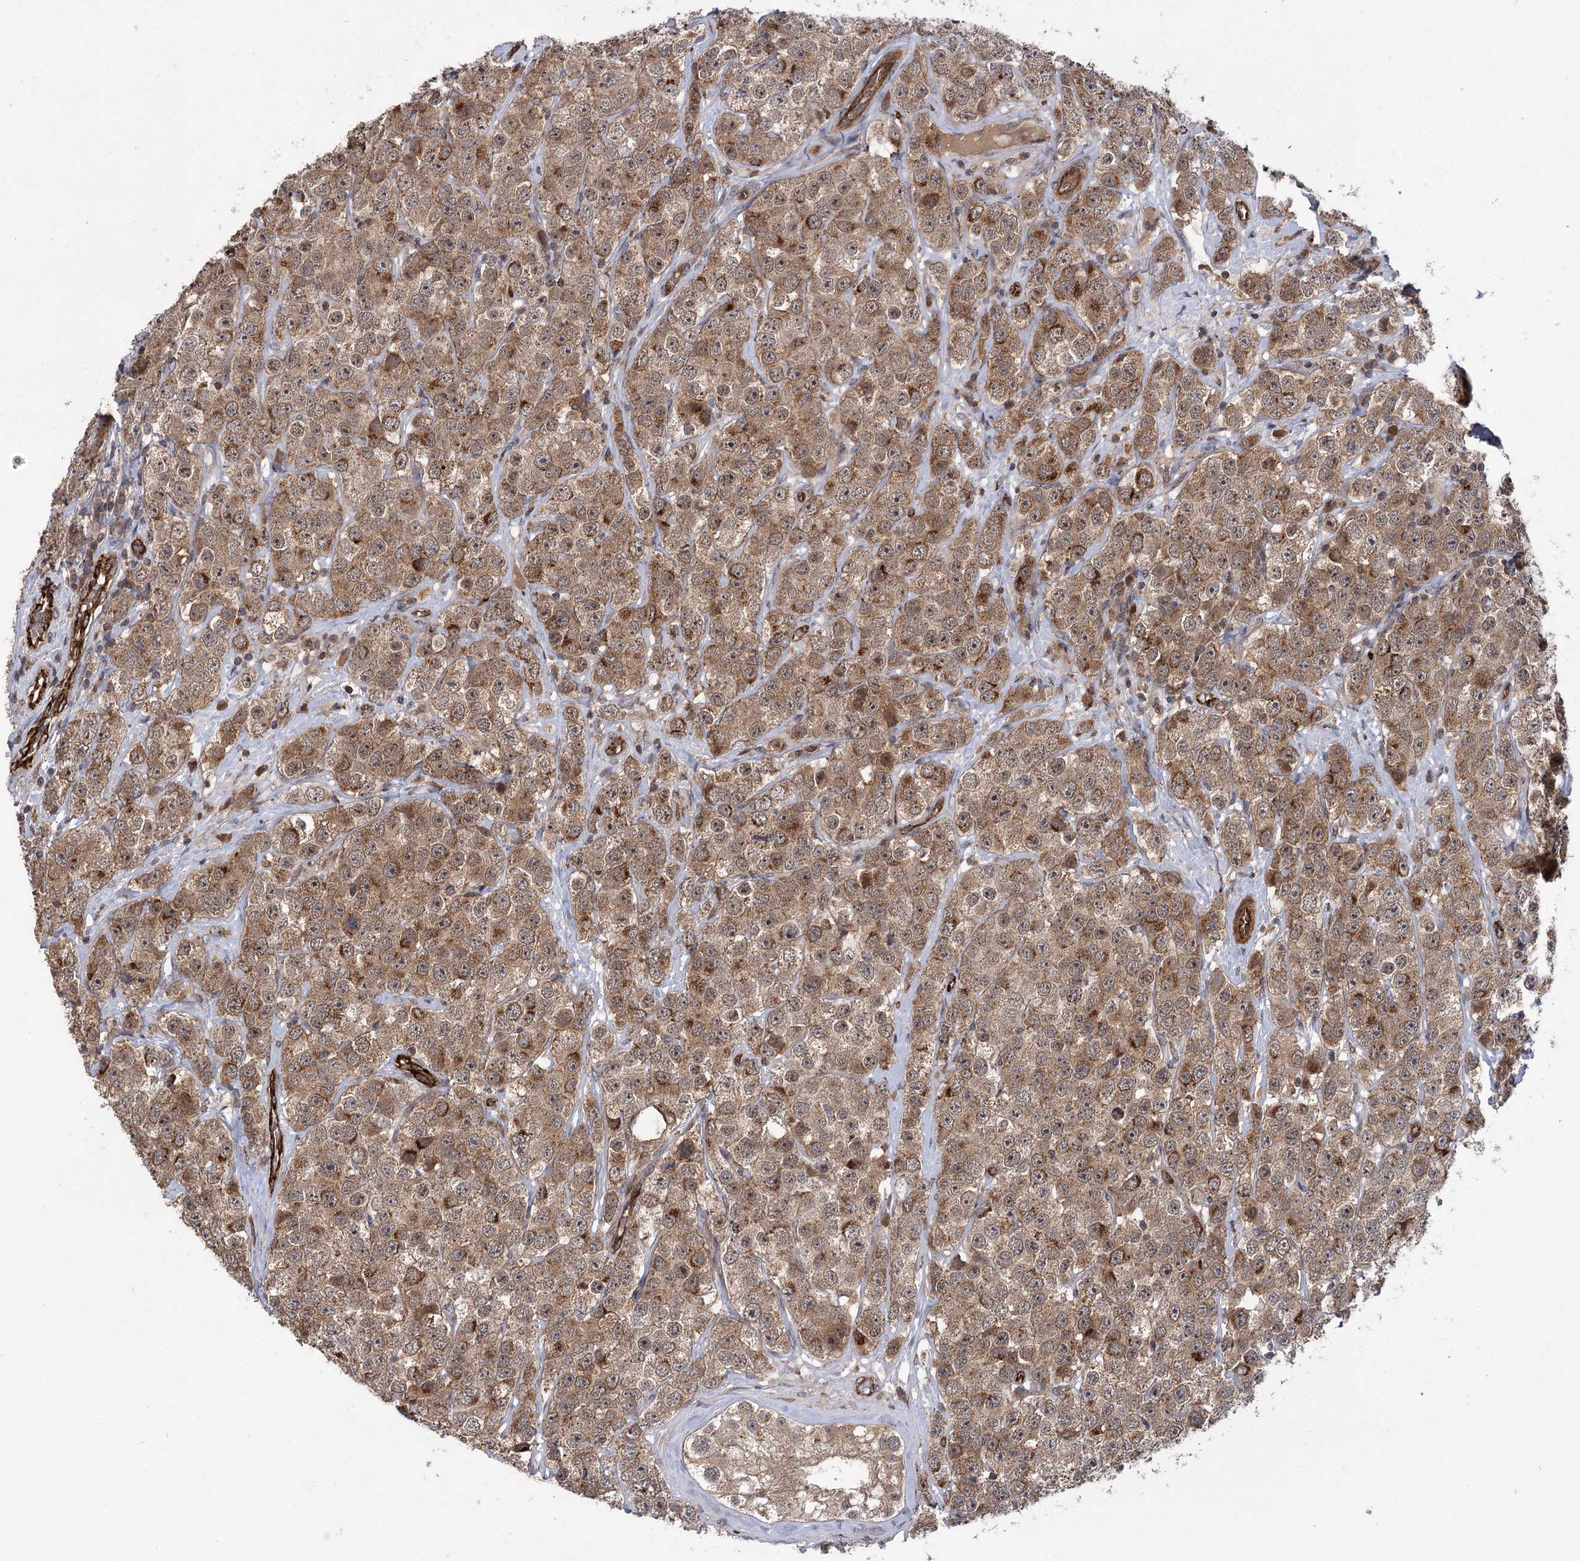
{"staining": {"intensity": "moderate", "quantity": ">75%", "location": "cytoplasmic/membranous,nuclear"}, "tissue": "testis cancer", "cell_type": "Tumor cells", "image_type": "cancer", "snomed": [{"axis": "morphology", "description": "Seminoma, NOS"}, {"axis": "topography", "description": "Testis"}], "caption": "DAB (3,3'-diaminobenzidine) immunohistochemical staining of testis cancer reveals moderate cytoplasmic/membranous and nuclear protein positivity in about >75% of tumor cells.", "gene": "CARD19", "patient": {"sex": "male", "age": 28}}